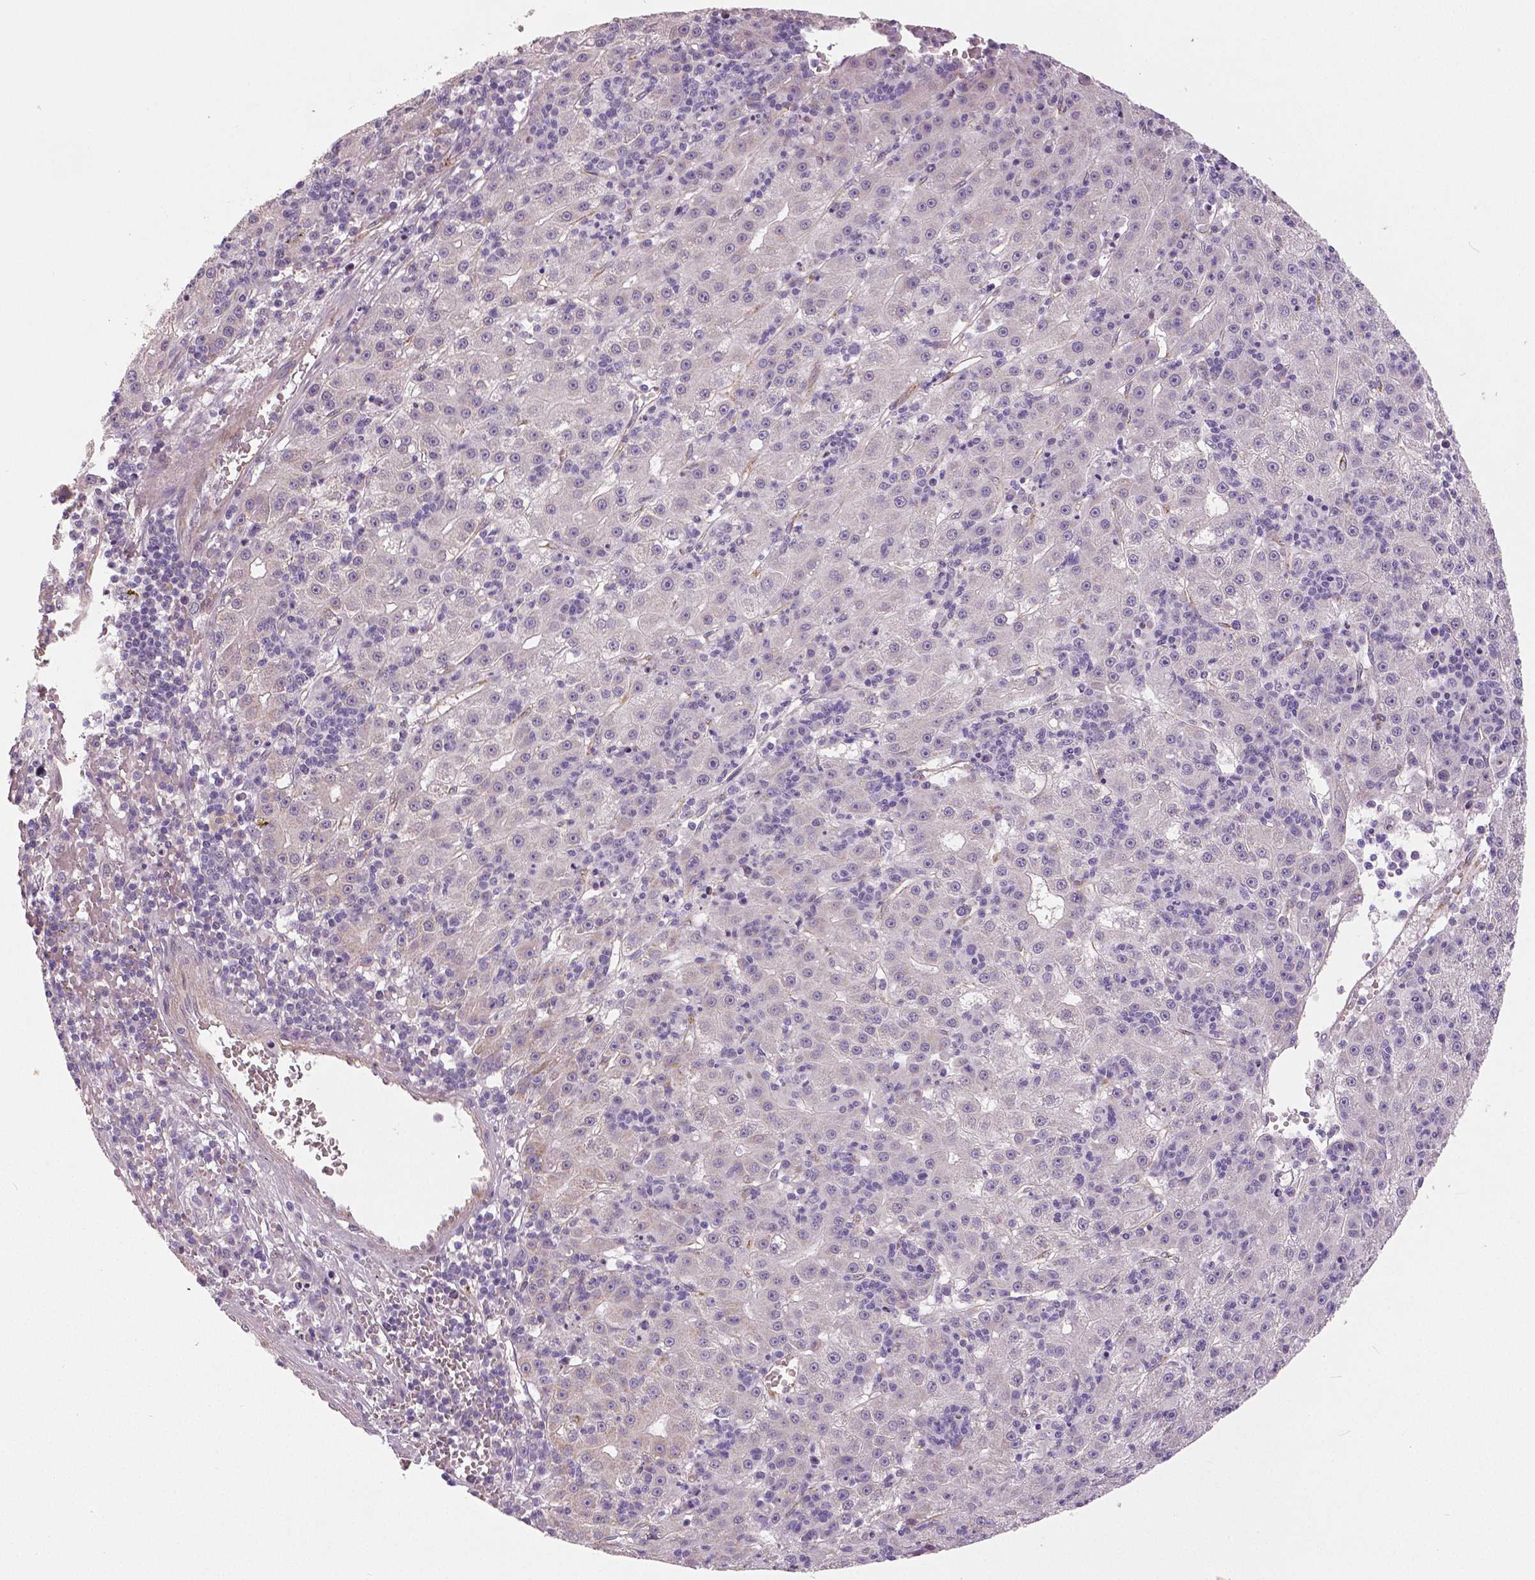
{"staining": {"intensity": "moderate", "quantity": "<25%", "location": "cytoplasmic/membranous"}, "tissue": "liver cancer", "cell_type": "Tumor cells", "image_type": "cancer", "snomed": [{"axis": "morphology", "description": "Carcinoma, Hepatocellular, NOS"}, {"axis": "topography", "description": "Liver"}], "caption": "The image reveals immunohistochemical staining of liver hepatocellular carcinoma. There is moderate cytoplasmic/membranous expression is identified in about <25% of tumor cells.", "gene": "FLT1", "patient": {"sex": "male", "age": 76}}